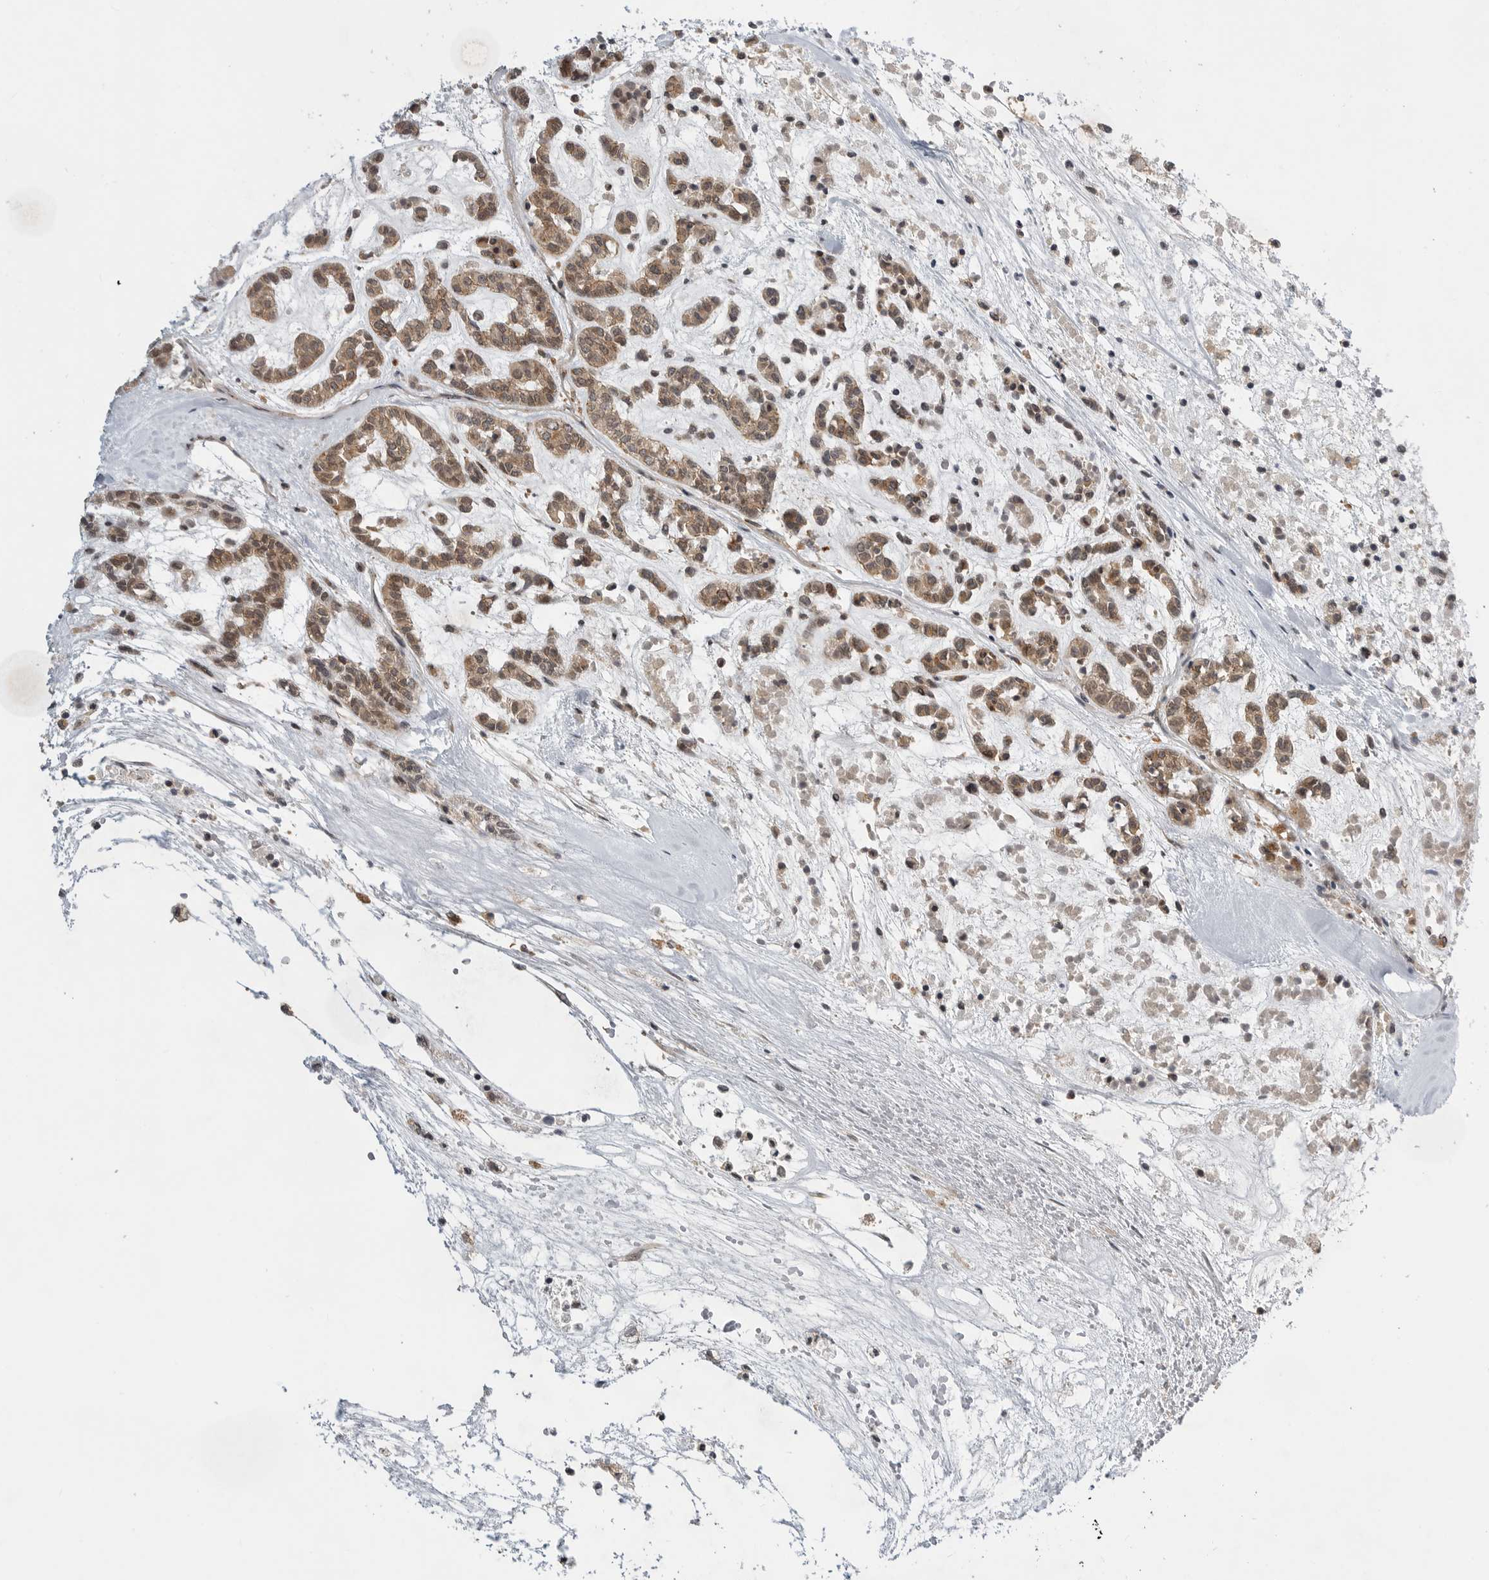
{"staining": {"intensity": "moderate", "quantity": ">75%", "location": "cytoplasmic/membranous,nuclear"}, "tissue": "head and neck cancer", "cell_type": "Tumor cells", "image_type": "cancer", "snomed": [{"axis": "morphology", "description": "Adenocarcinoma, NOS"}, {"axis": "morphology", "description": "Adenoma, NOS"}, {"axis": "topography", "description": "Head-Neck"}], "caption": "Immunohistochemical staining of adenoma (head and neck) exhibits medium levels of moderate cytoplasmic/membranous and nuclear positivity in approximately >75% of tumor cells.", "gene": "CSNK1G3", "patient": {"sex": "female", "age": 55}}